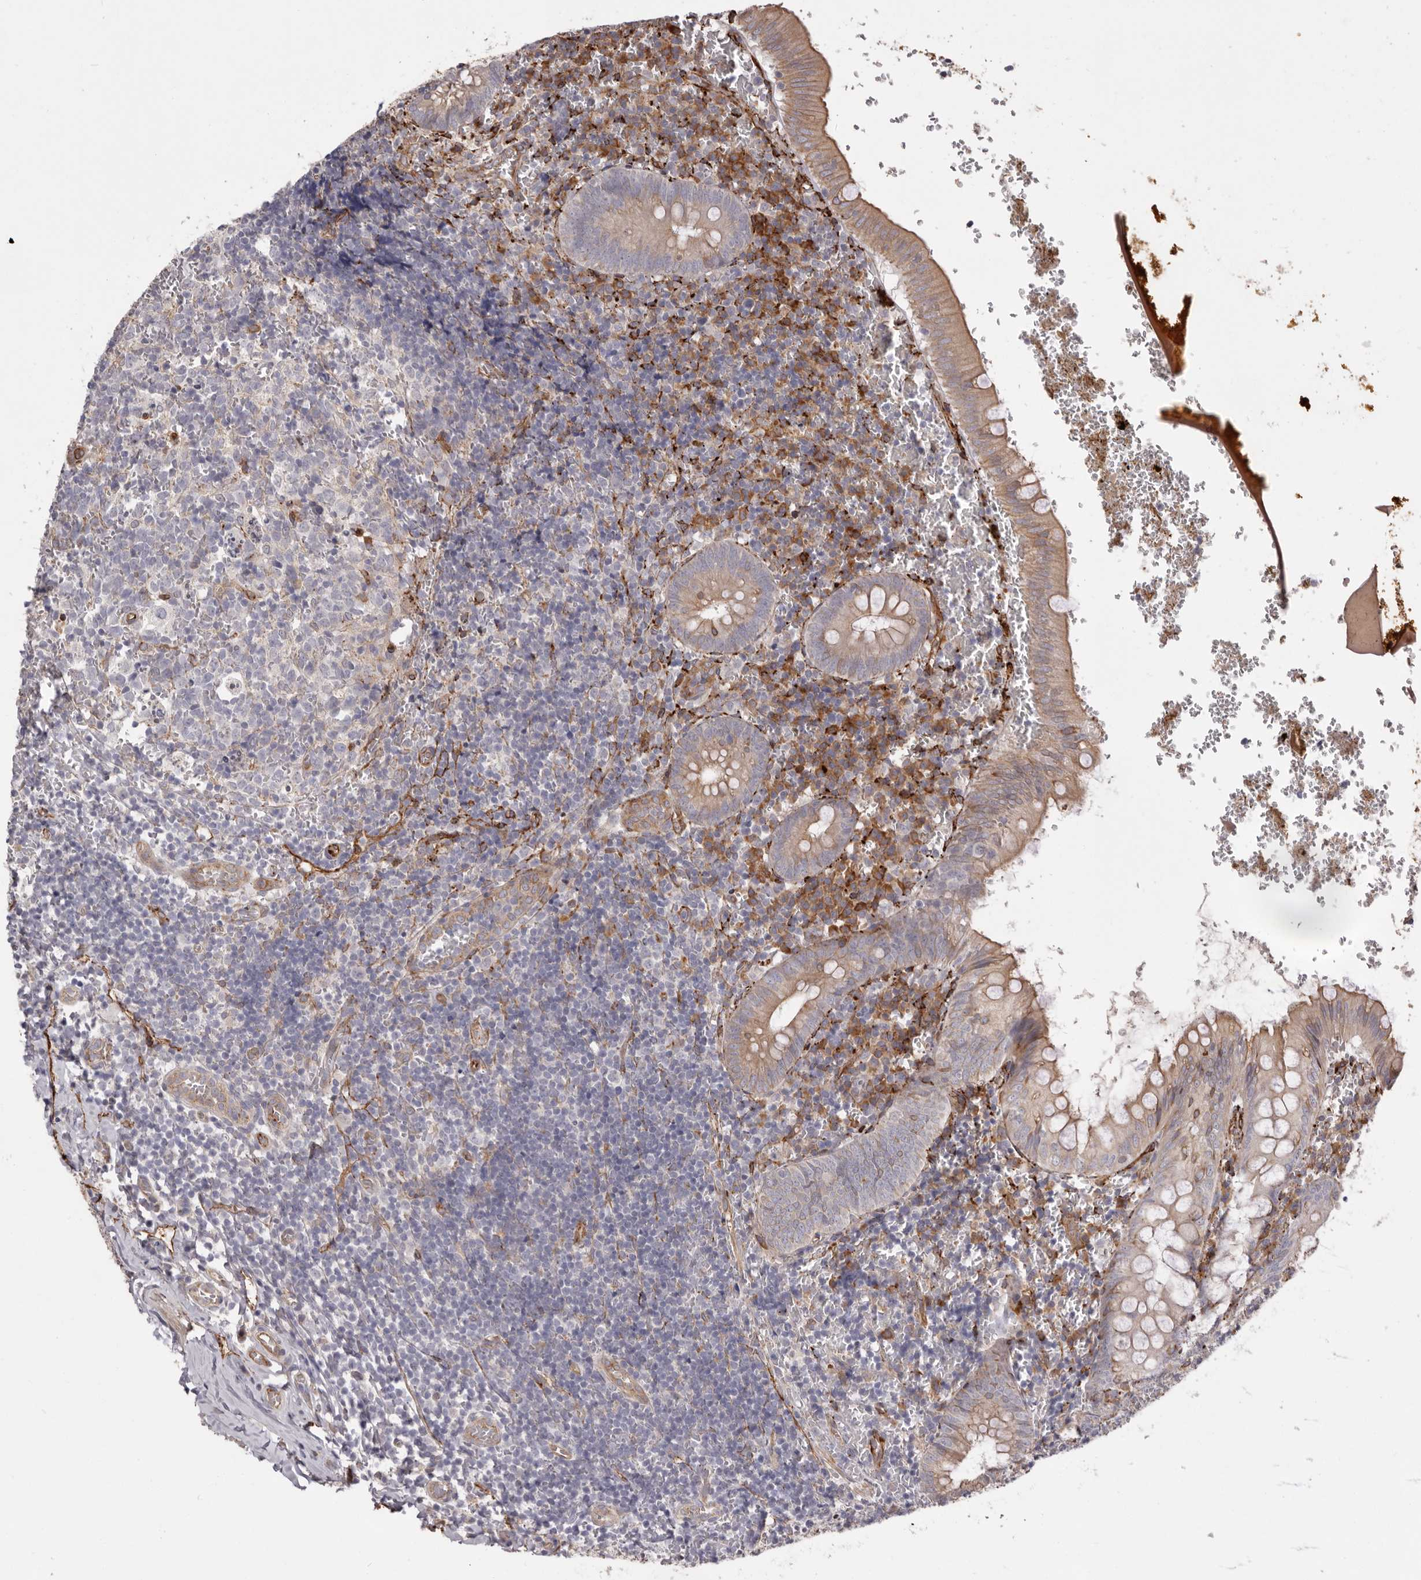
{"staining": {"intensity": "moderate", "quantity": ">75%", "location": "cytoplasmic/membranous"}, "tissue": "appendix", "cell_type": "Glandular cells", "image_type": "normal", "snomed": [{"axis": "morphology", "description": "Normal tissue, NOS"}, {"axis": "topography", "description": "Appendix"}], "caption": "High-magnification brightfield microscopy of normal appendix stained with DAB (3,3'-diaminobenzidine) (brown) and counterstained with hematoxylin (blue). glandular cells exhibit moderate cytoplasmic/membranous expression is present in about>75% of cells.", "gene": "WDTC1", "patient": {"sex": "male", "age": 8}}